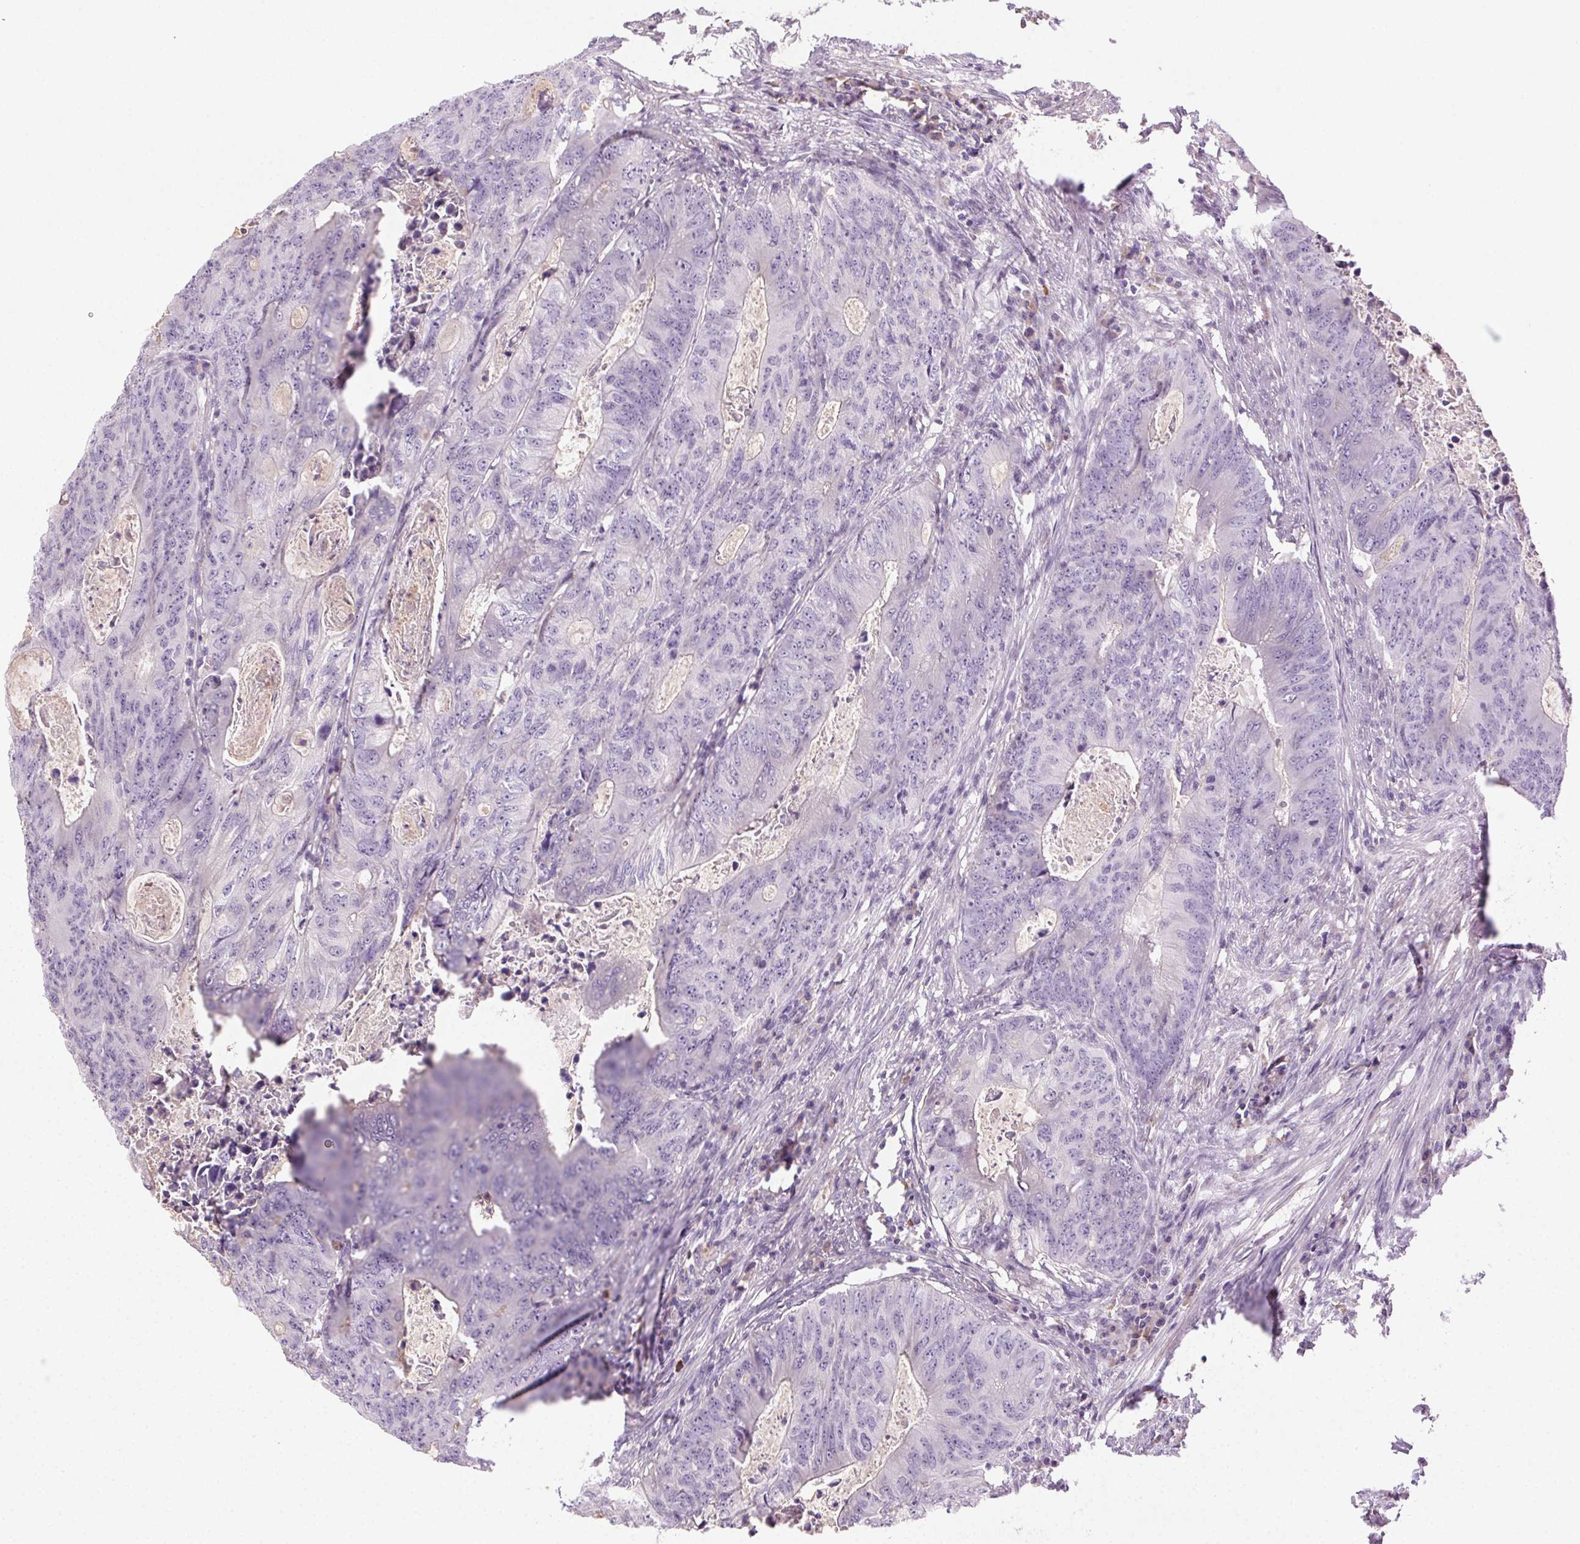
{"staining": {"intensity": "negative", "quantity": "none", "location": "none"}, "tissue": "colorectal cancer", "cell_type": "Tumor cells", "image_type": "cancer", "snomed": [{"axis": "morphology", "description": "Adenocarcinoma, NOS"}, {"axis": "topography", "description": "Colon"}], "caption": "Colorectal cancer (adenocarcinoma) stained for a protein using IHC shows no staining tumor cells.", "gene": "BPIFB2", "patient": {"sex": "male", "age": 67}}